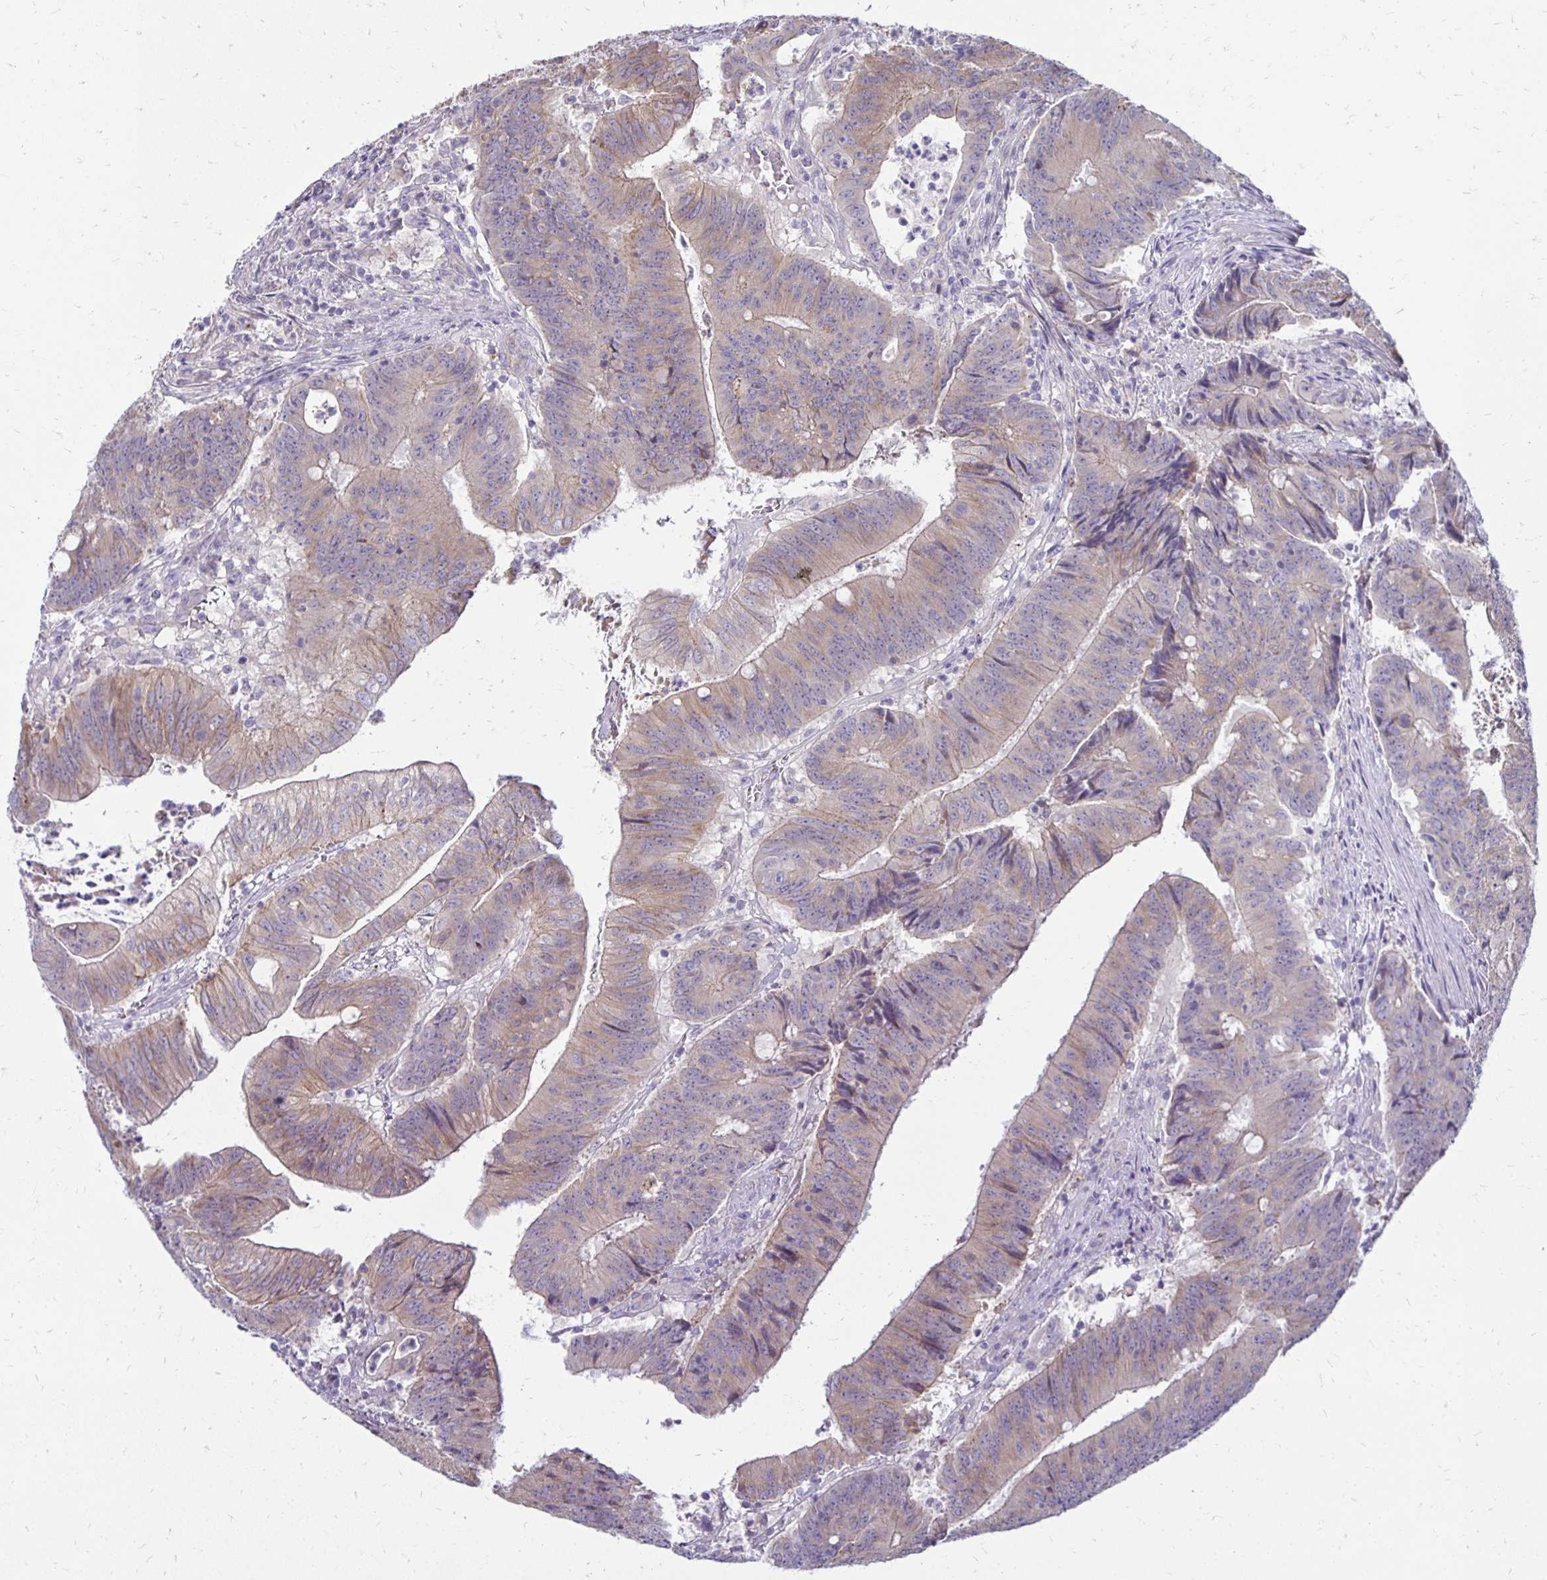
{"staining": {"intensity": "weak", "quantity": "25%-75%", "location": "cytoplasmic/membranous"}, "tissue": "colorectal cancer", "cell_type": "Tumor cells", "image_type": "cancer", "snomed": [{"axis": "morphology", "description": "Adenocarcinoma, NOS"}, {"axis": "topography", "description": "Colon"}], "caption": "Immunohistochemistry (IHC) image of human colorectal cancer (adenocarcinoma) stained for a protein (brown), which demonstrates low levels of weak cytoplasmic/membranous positivity in approximately 25%-75% of tumor cells.", "gene": "KATNBL1", "patient": {"sex": "female", "age": 87}}